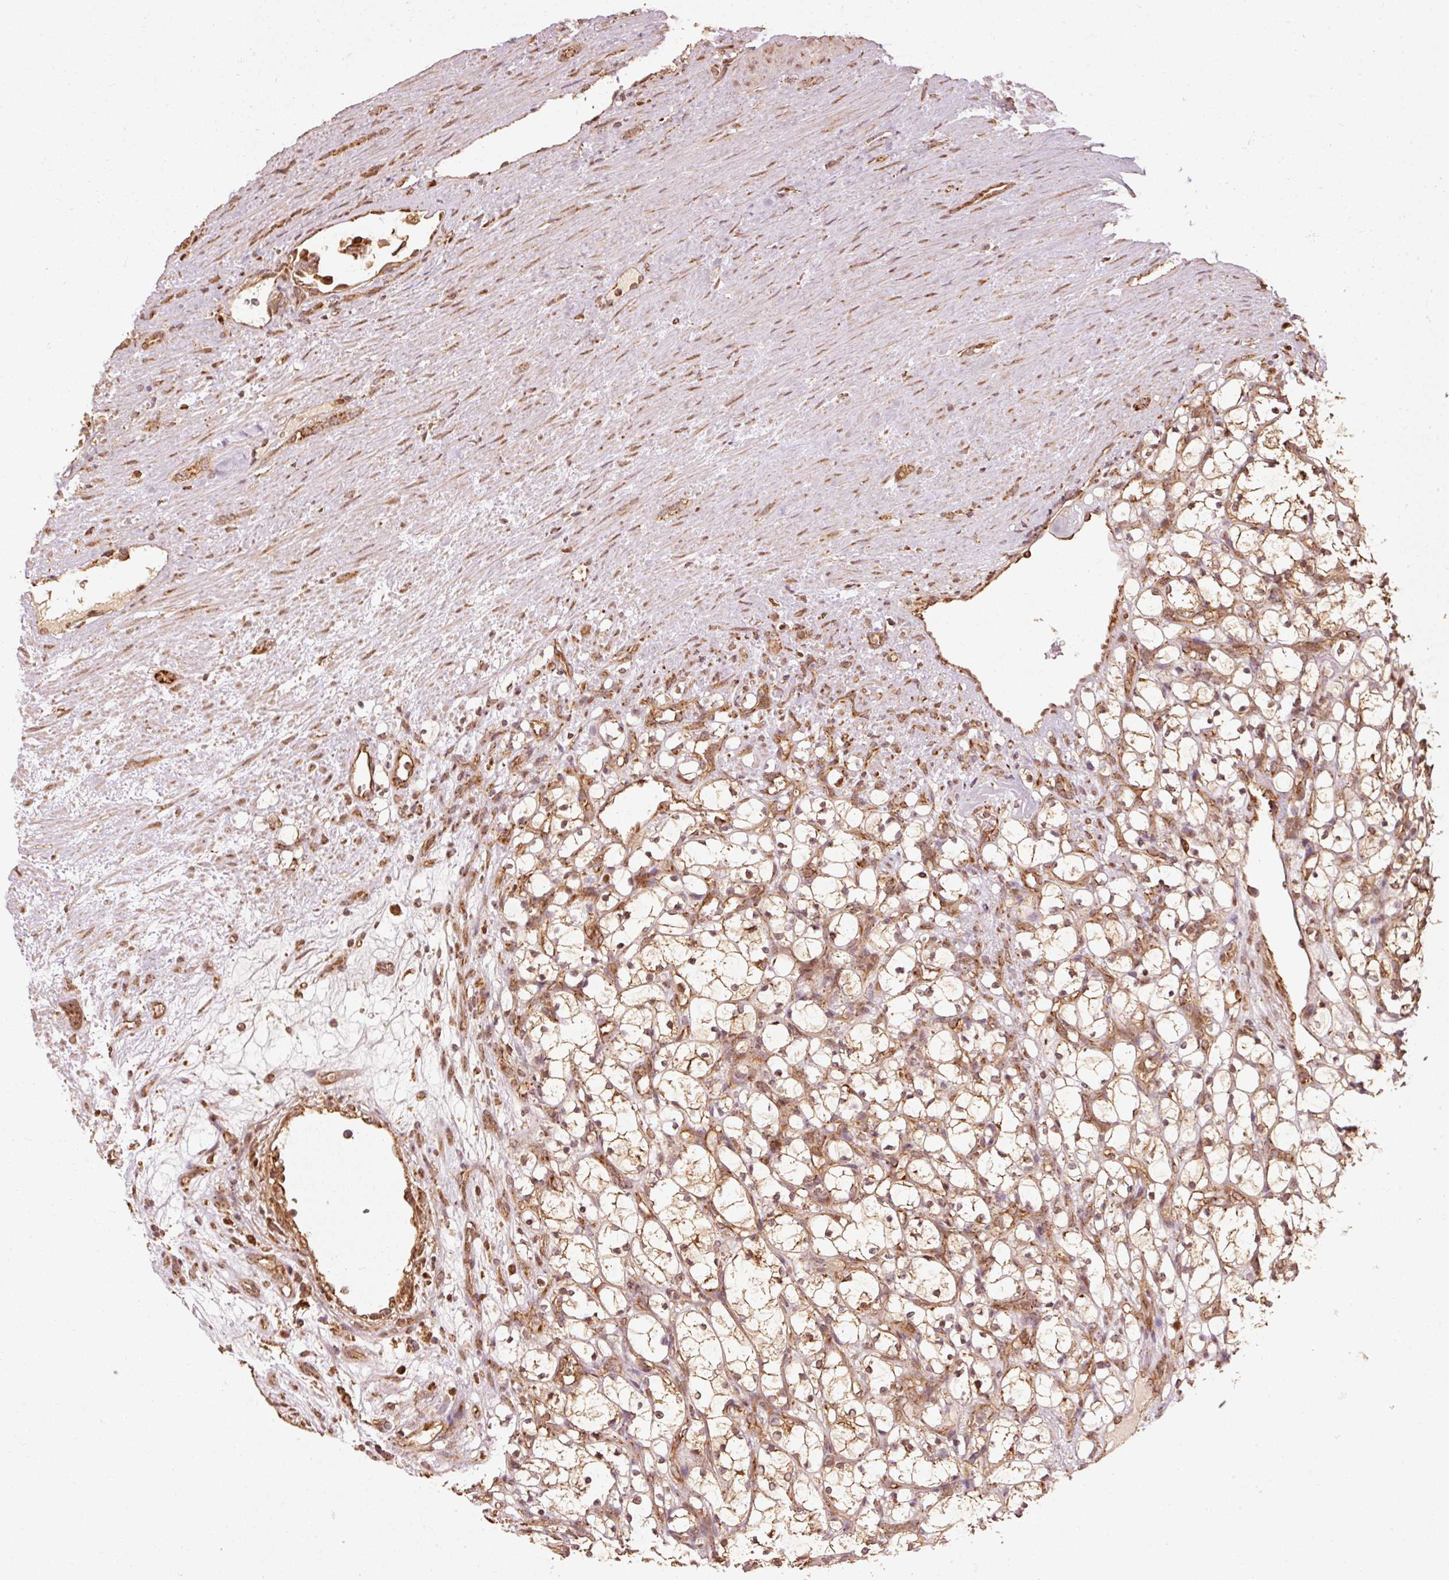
{"staining": {"intensity": "moderate", "quantity": ">75%", "location": "cytoplasmic/membranous"}, "tissue": "renal cancer", "cell_type": "Tumor cells", "image_type": "cancer", "snomed": [{"axis": "morphology", "description": "Adenocarcinoma, NOS"}, {"axis": "topography", "description": "Kidney"}], "caption": "Immunohistochemical staining of human renal adenocarcinoma exhibits moderate cytoplasmic/membranous protein expression in approximately >75% of tumor cells.", "gene": "MRPL16", "patient": {"sex": "female", "age": 69}}